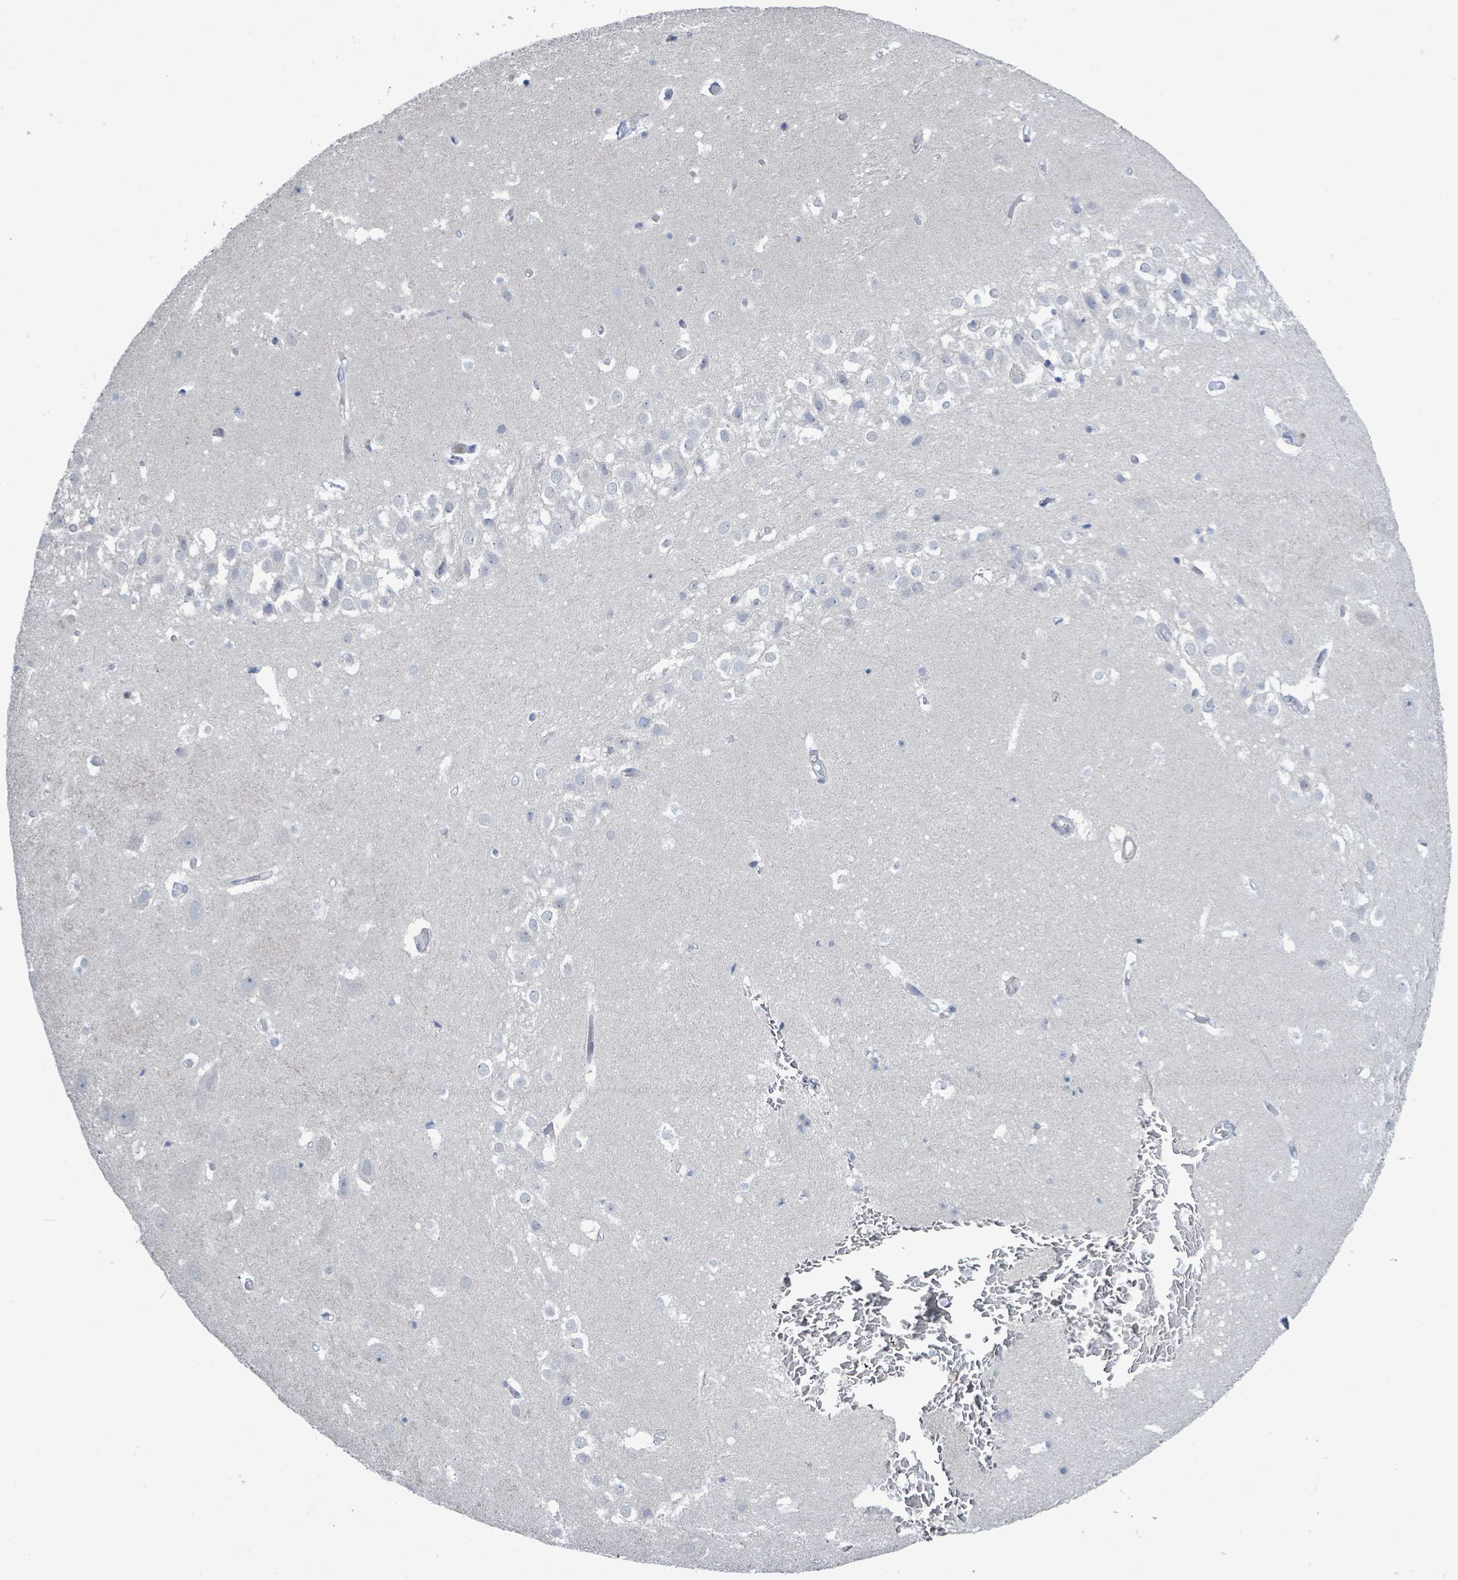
{"staining": {"intensity": "negative", "quantity": "none", "location": "none"}, "tissue": "hippocampus", "cell_type": "Glial cells", "image_type": "normal", "snomed": [{"axis": "morphology", "description": "Normal tissue, NOS"}, {"axis": "topography", "description": "Hippocampus"}], "caption": "Immunohistochemistry histopathology image of benign hippocampus stained for a protein (brown), which displays no expression in glial cells.", "gene": "DMRTC1B", "patient": {"sex": "female", "age": 52}}